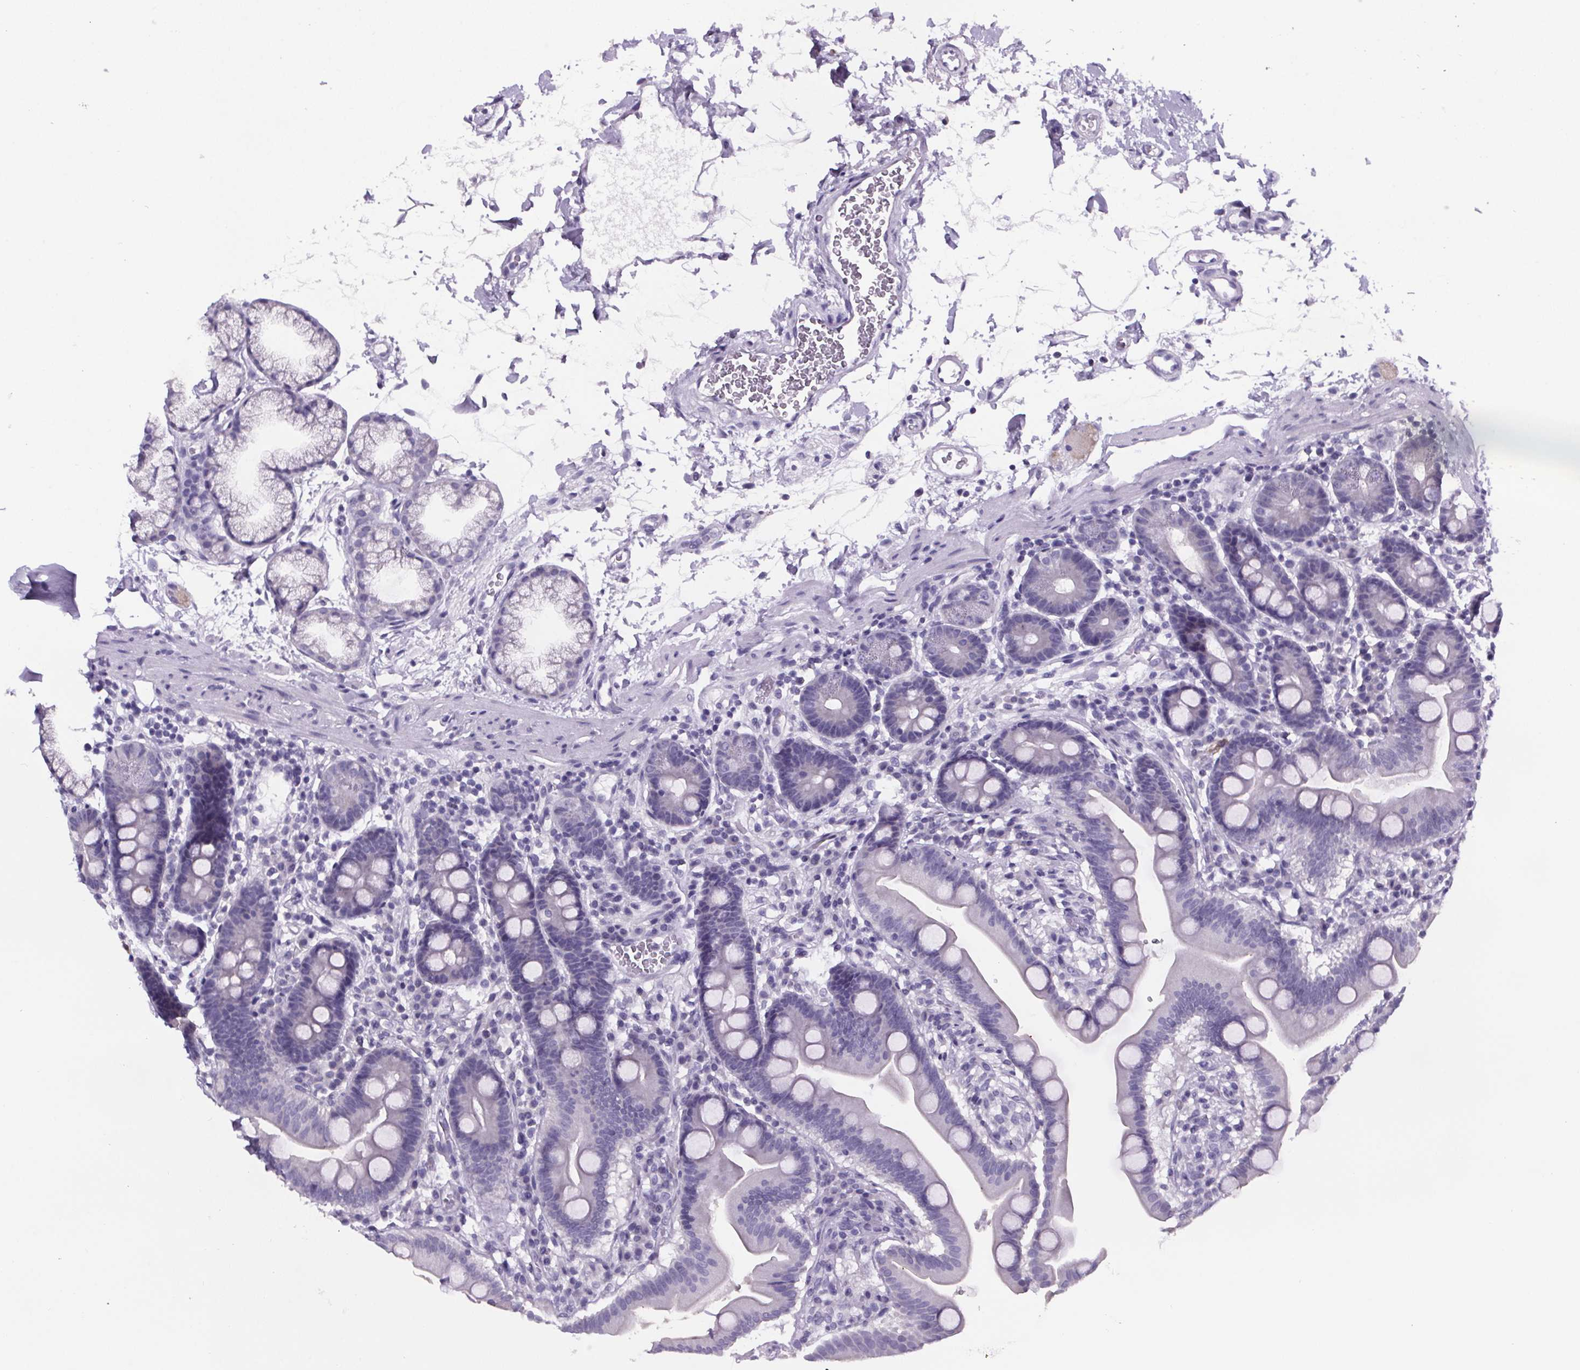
{"staining": {"intensity": "negative", "quantity": "none", "location": "none"}, "tissue": "duodenum", "cell_type": "Glandular cells", "image_type": "normal", "snomed": [{"axis": "morphology", "description": "Normal tissue, NOS"}, {"axis": "topography", "description": "Pancreas"}, {"axis": "topography", "description": "Duodenum"}], "caption": "Glandular cells show no significant staining in unremarkable duodenum. (Brightfield microscopy of DAB (3,3'-diaminobenzidine) immunohistochemistry at high magnification).", "gene": "CUBN", "patient": {"sex": "male", "age": 59}}